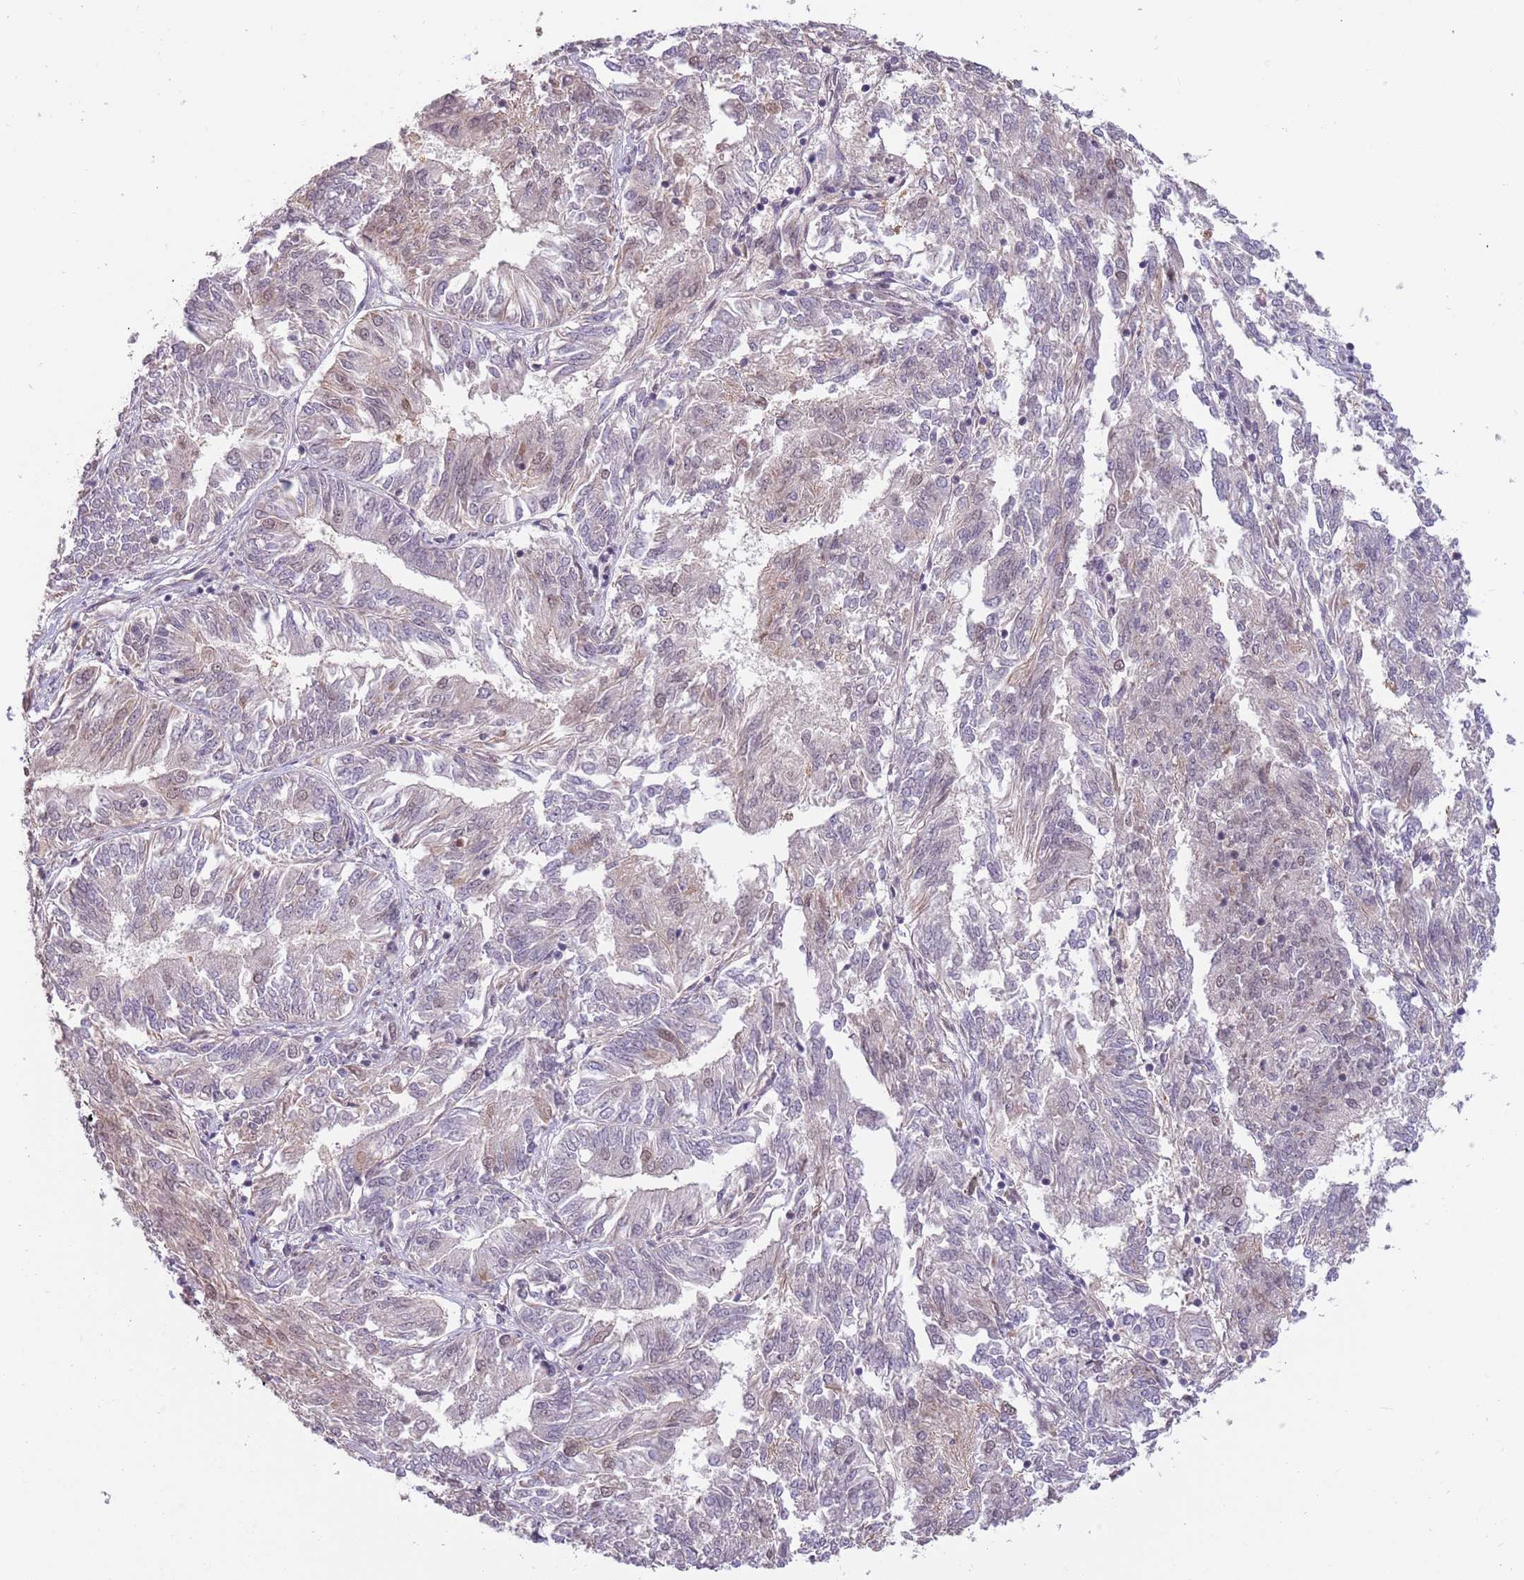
{"staining": {"intensity": "weak", "quantity": "<25%", "location": "nuclear"}, "tissue": "endometrial cancer", "cell_type": "Tumor cells", "image_type": "cancer", "snomed": [{"axis": "morphology", "description": "Adenocarcinoma, NOS"}, {"axis": "topography", "description": "Endometrium"}], "caption": "Immunohistochemistry histopathology image of human endometrial adenocarcinoma stained for a protein (brown), which exhibits no positivity in tumor cells. (Immunohistochemistry (ihc), brightfield microscopy, high magnification).", "gene": "ZBTB7A", "patient": {"sex": "female", "age": 58}}